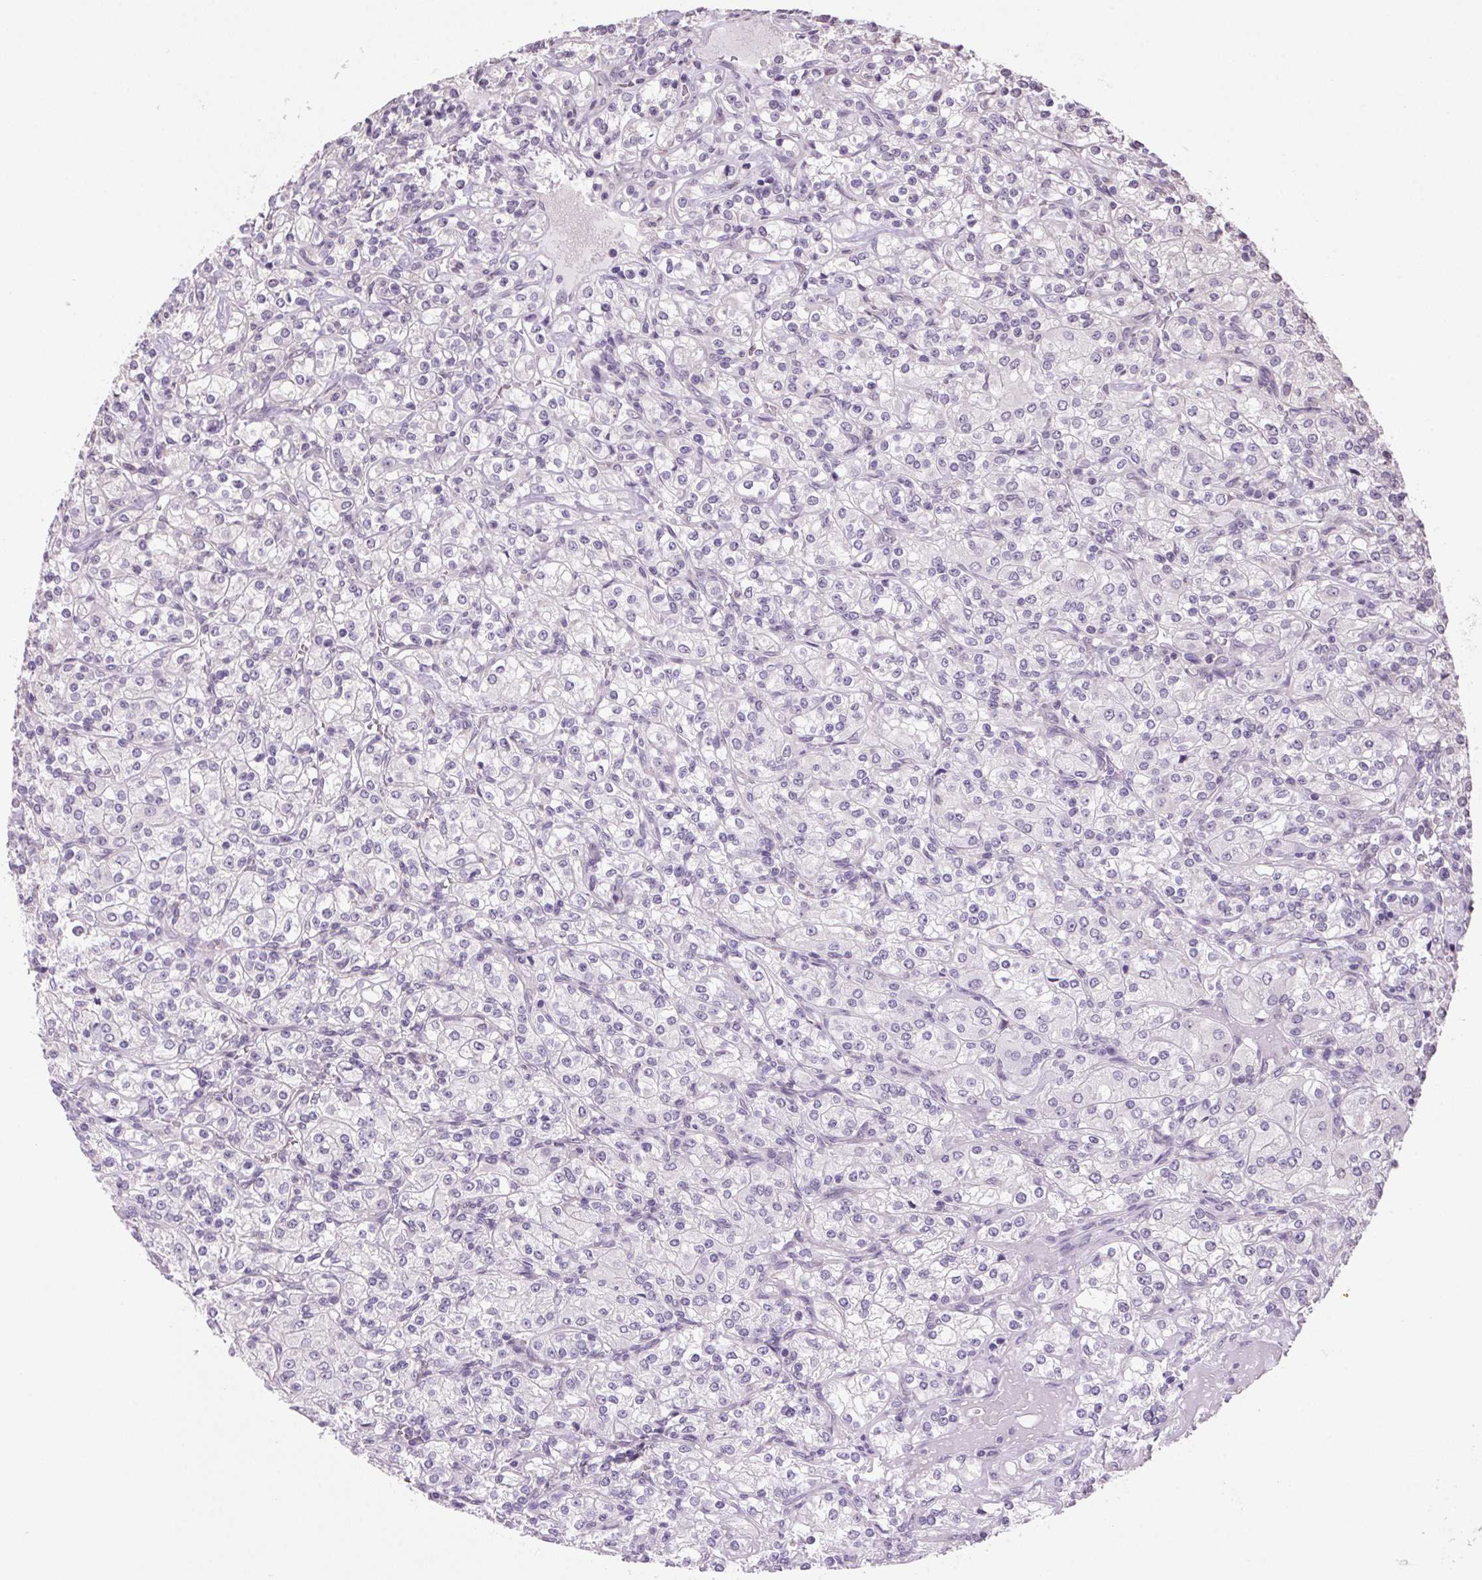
{"staining": {"intensity": "negative", "quantity": "none", "location": "none"}, "tissue": "renal cancer", "cell_type": "Tumor cells", "image_type": "cancer", "snomed": [{"axis": "morphology", "description": "Adenocarcinoma, NOS"}, {"axis": "topography", "description": "Kidney"}], "caption": "IHC of human adenocarcinoma (renal) demonstrates no positivity in tumor cells. The staining is performed using DAB brown chromogen with nuclei counter-stained in using hematoxylin.", "gene": "VWA3B", "patient": {"sex": "male", "age": 77}}